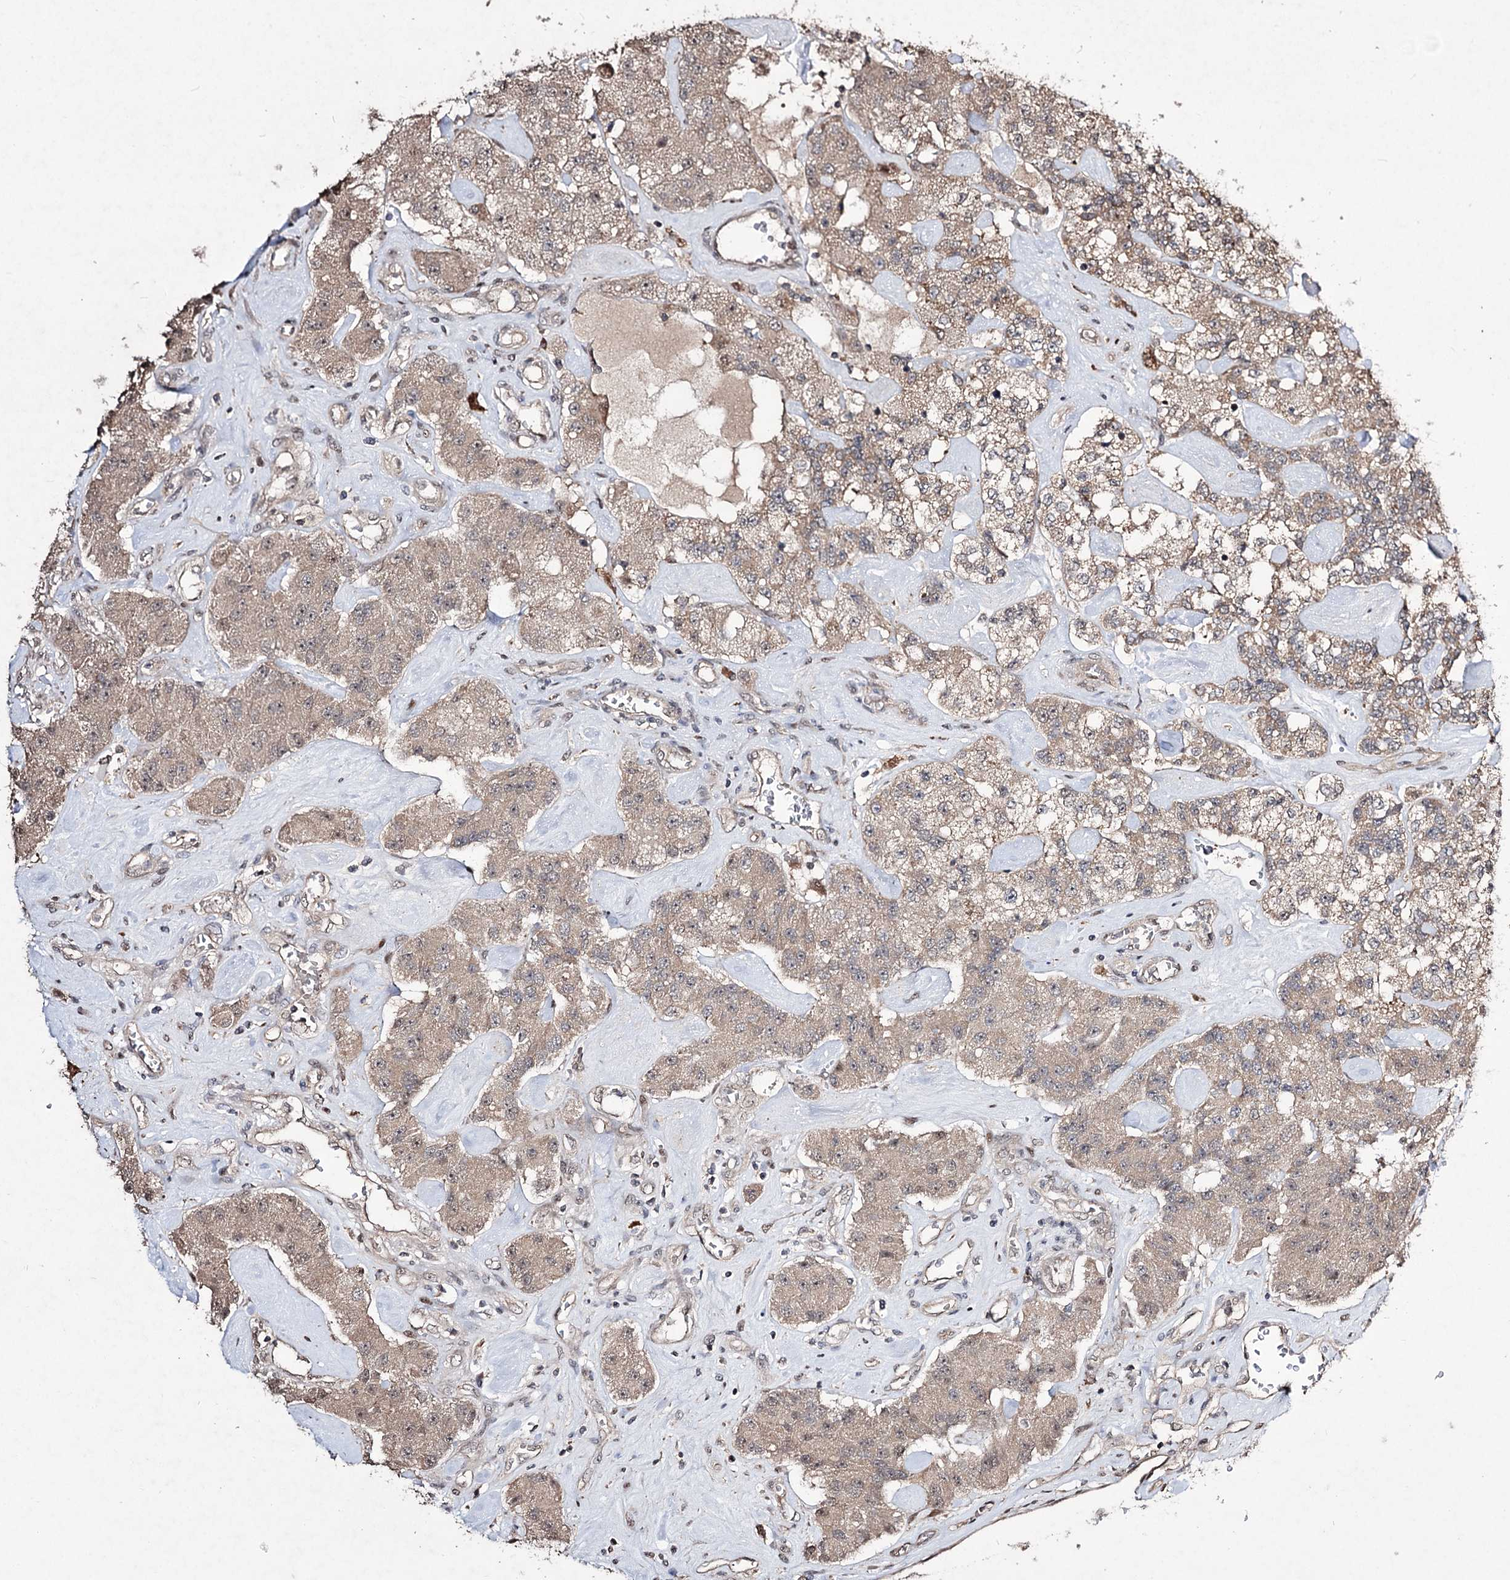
{"staining": {"intensity": "weak", "quantity": ">75%", "location": "cytoplasmic/membranous"}, "tissue": "carcinoid", "cell_type": "Tumor cells", "image_type": "cancer", "snomed": [{"axis": "morphology", "description": "Carcinoid, malignant, NOS"}, {"axis": "topography", "description": "Pancreas"}], "caption": "Weak cytoplasmic/membranous staining is seen in approximately >75% of tumor cells in carcinoid (malignant).", "gene": "CPNE8", "patient": {"sex": "male", "age": 41}}